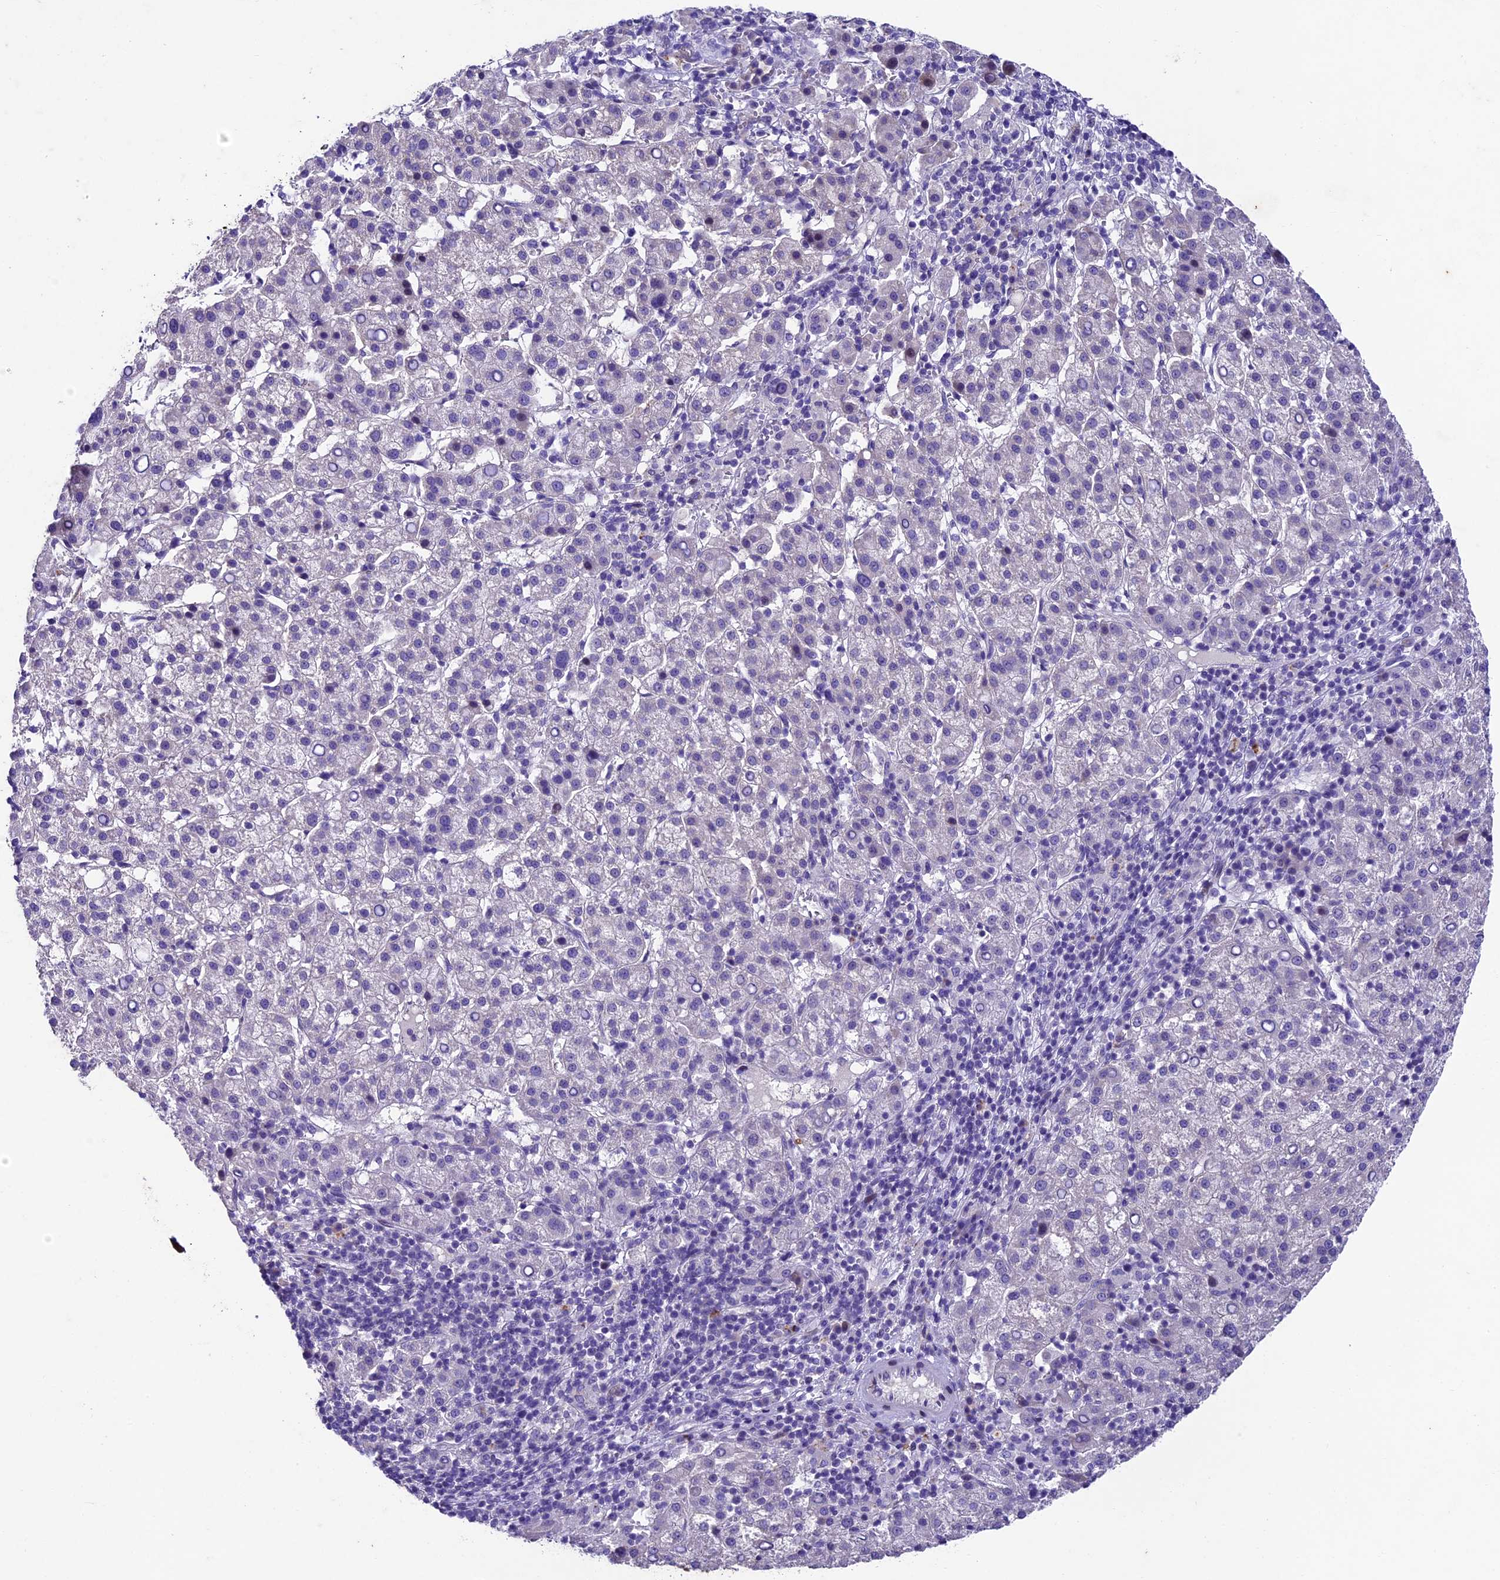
{"staining": {"intensity": "negative", "quantity": "none", "location": "none"}, "tissue": "liver cancer", "cell_type": "Tumor cells", "image_type": "cancer", "snomed": [{"axis": "morphology", "description": "Carcinoma, Hepatocellular, NOS"}, {"axis": "topography", "description": "Liver"}], "caption": "Immunohistochemistry histopathology image of neoplastic tissue: liver cancer stained with DAB (3,3'-diaminobenzidine) displays no significant protein expression in tumor cells.", "gene": "IFT140", "patient": {"sex": "female", "age": 58}}